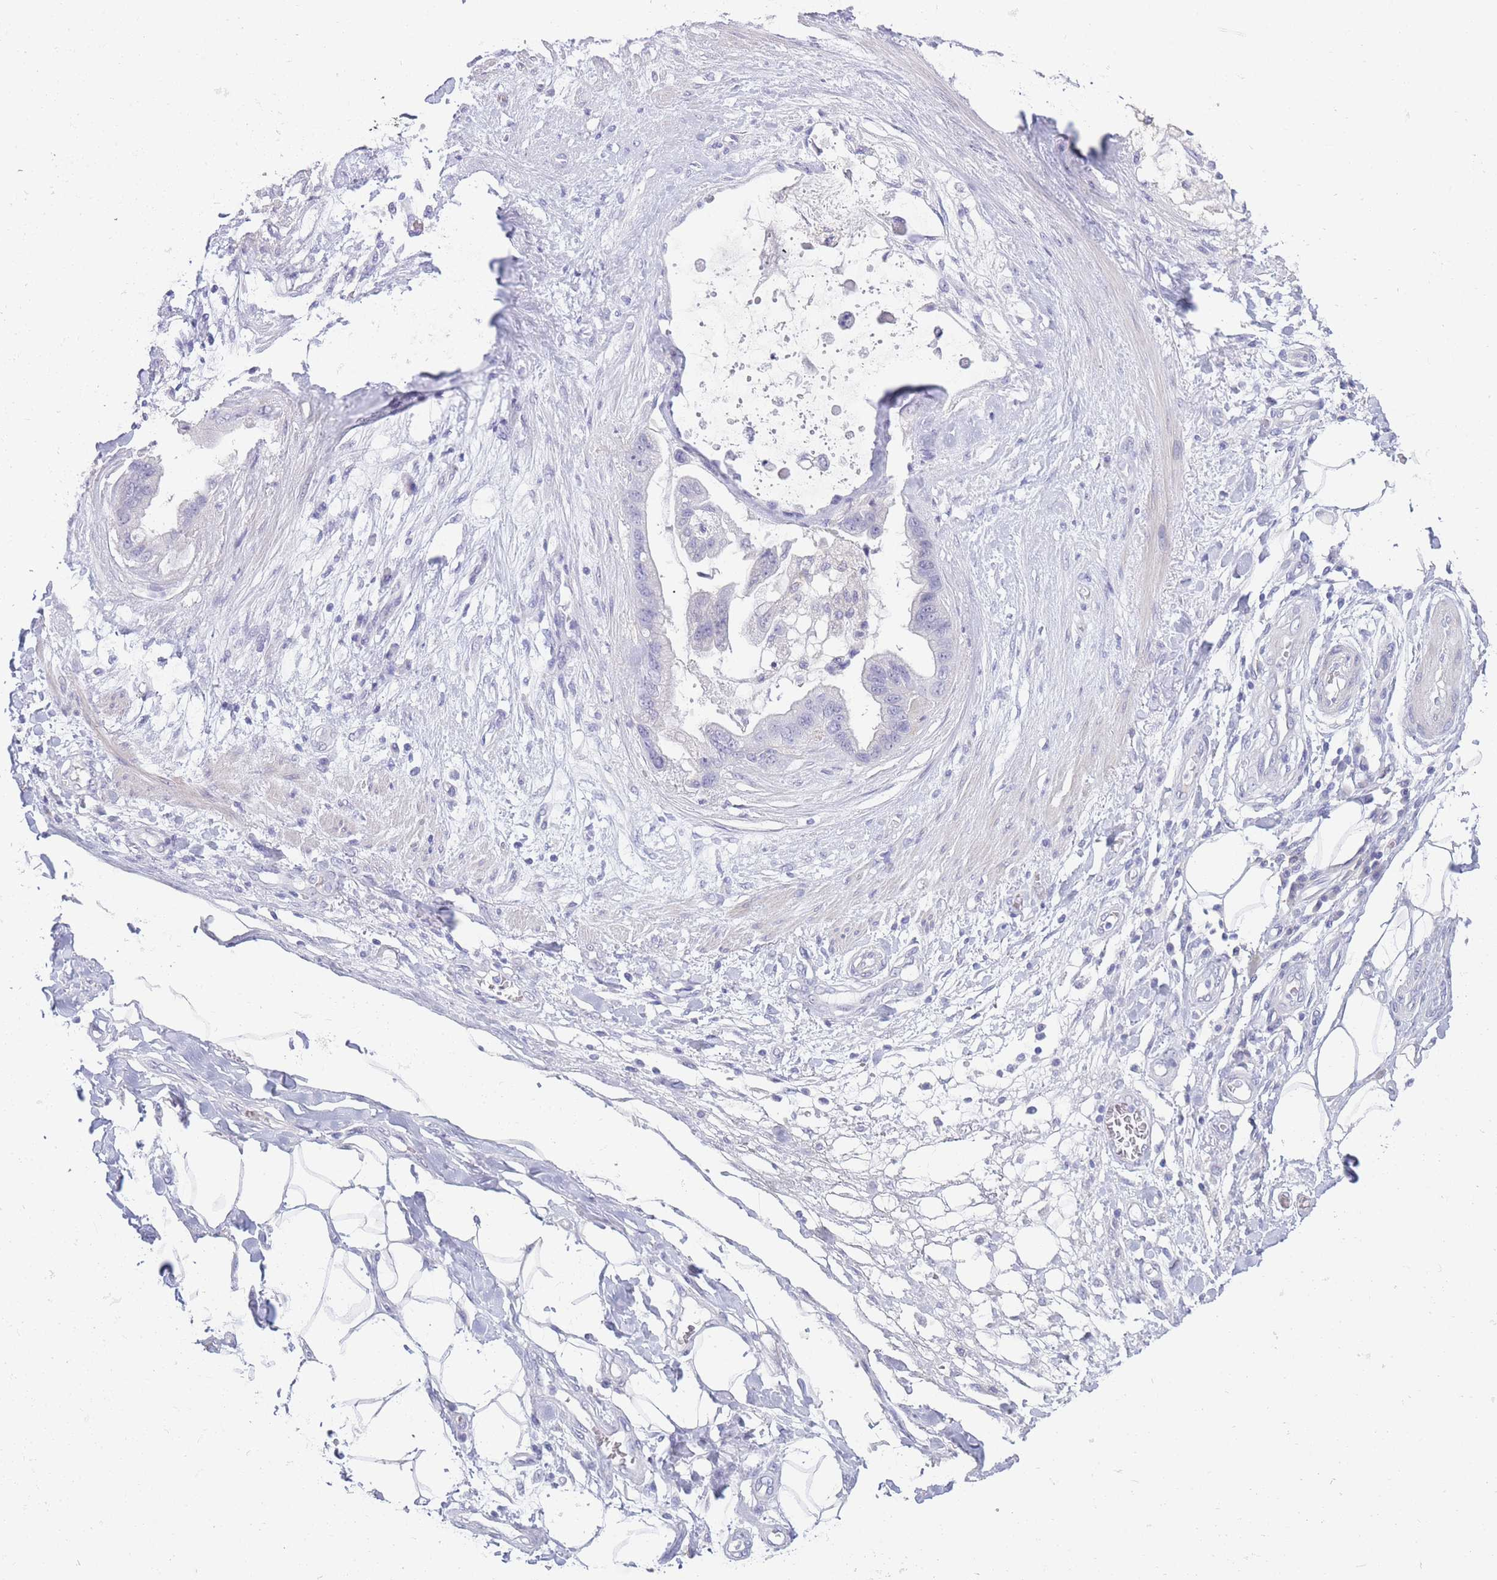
{"staining": {"intensity": "negative", "quantity": "none", "location": "none"}, "tissue": "stomach cancer", "cell_type": "Tumor cells", "image_type": "cancer", "snomed": [{"axis": "morphology", "description": "Adenocarcinoma, NOS"}, {"axis": "topography", "description": "Stomach"}], "caption": "DAB immunohistochemical staining of stomach adenocarcinoma reveals no significant expression in tumor cells. The staining was performed using DAB to visualize the protein expression in brown, while the nuclei were stained in blue with hematoxylin (Magnification: 20x).", "gene": "CD37", "patient": {"sex": "male", "age": 62}}